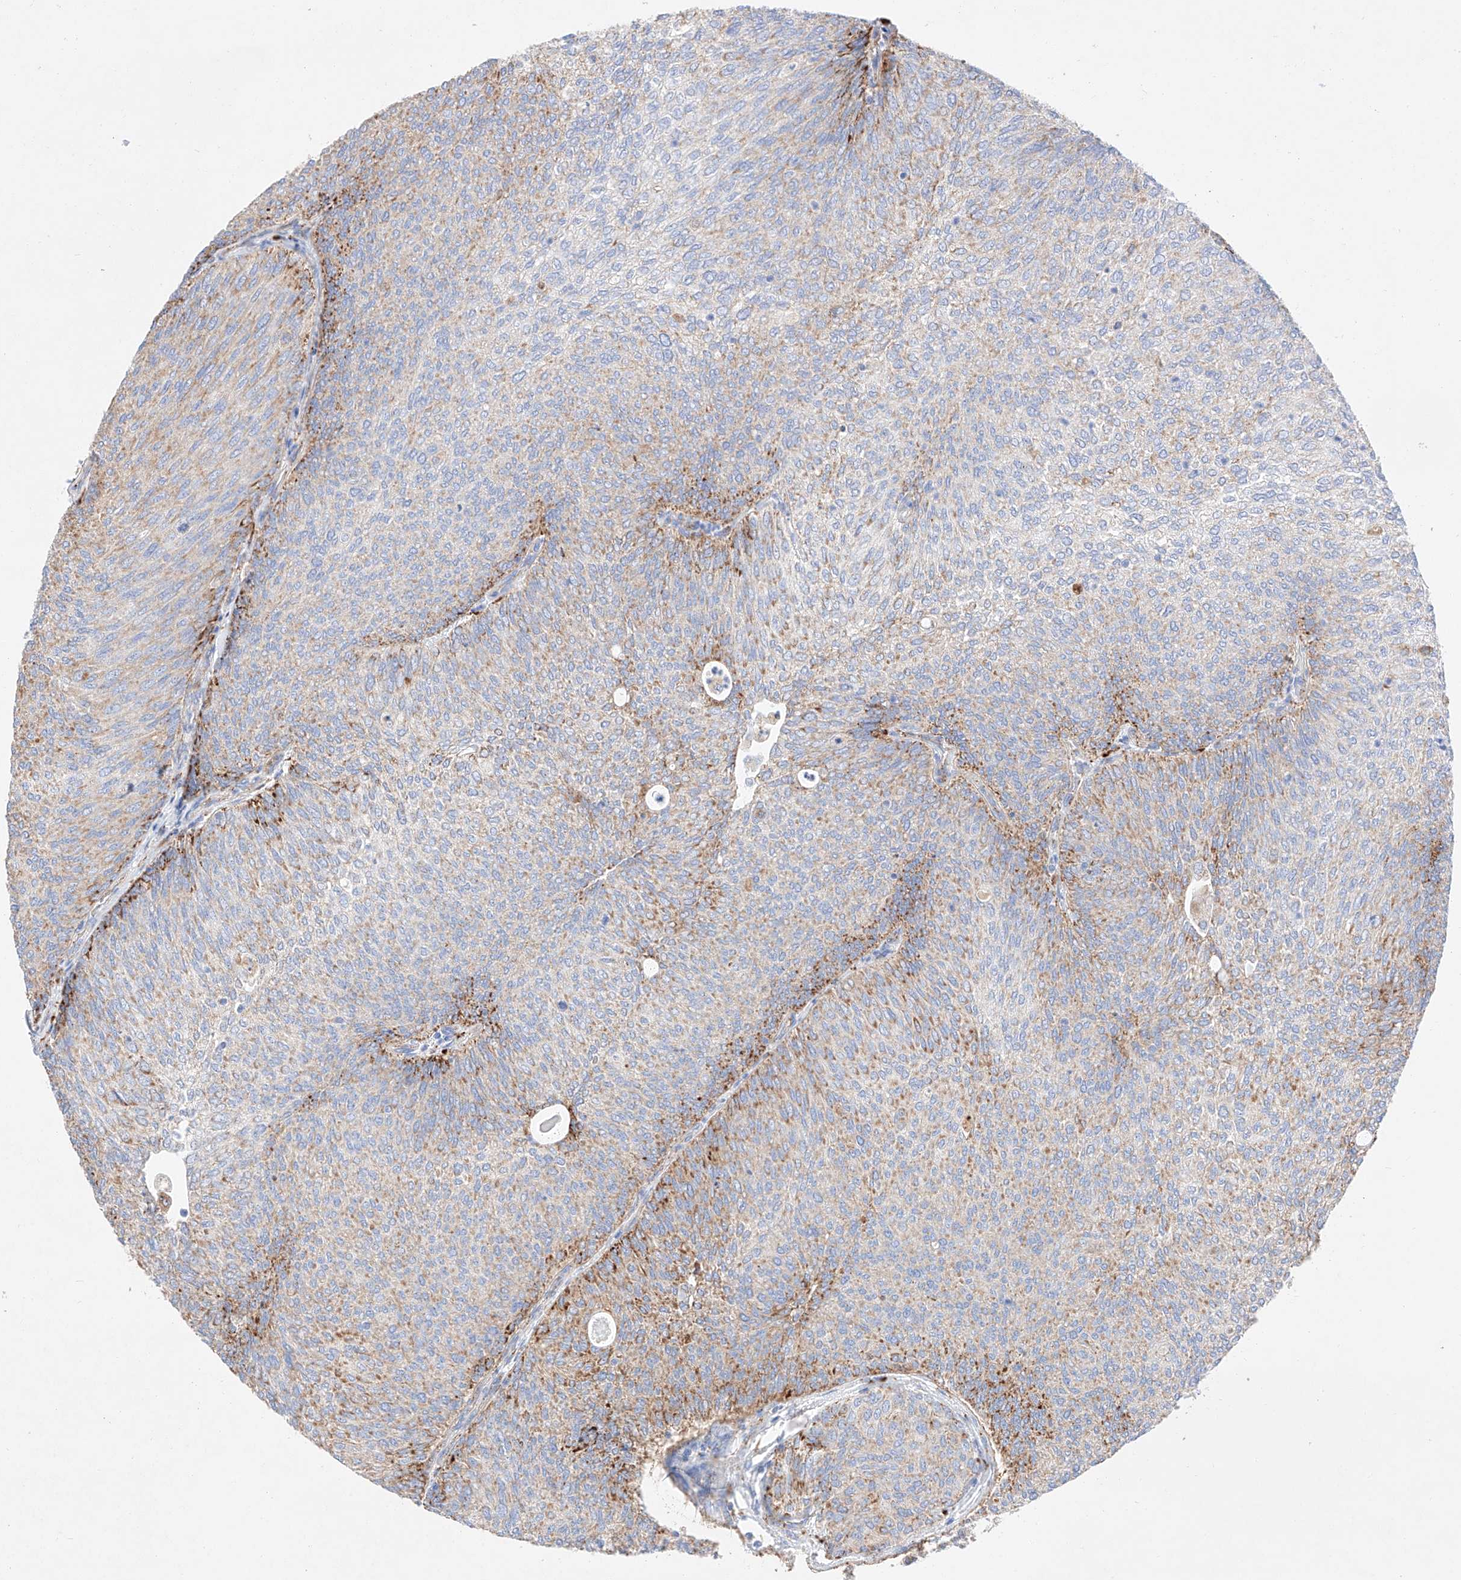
{"staining": {"intensity": "moderate", "quantity": "25%-75%", "location": "cytoplasmic/membranous"}, "tissue": "urothelial cancer", "cell_type": "Tumor cells", "image_type": "cancer", "snomed": [{"axis": "morphology", "description": "Urothelial carcinoma, Low grade"}, {"axis": "topography", "description": "Urinary bladder"}], "caption": "Protein expression analysis of urothelial carcinoma (low-grade) exhibits moderate cytoplasmic/membranous positivity in about 25%-75% of tumor cells.", "gene": "C6orf62", "patient": {"sex": "female", "age": 79}}